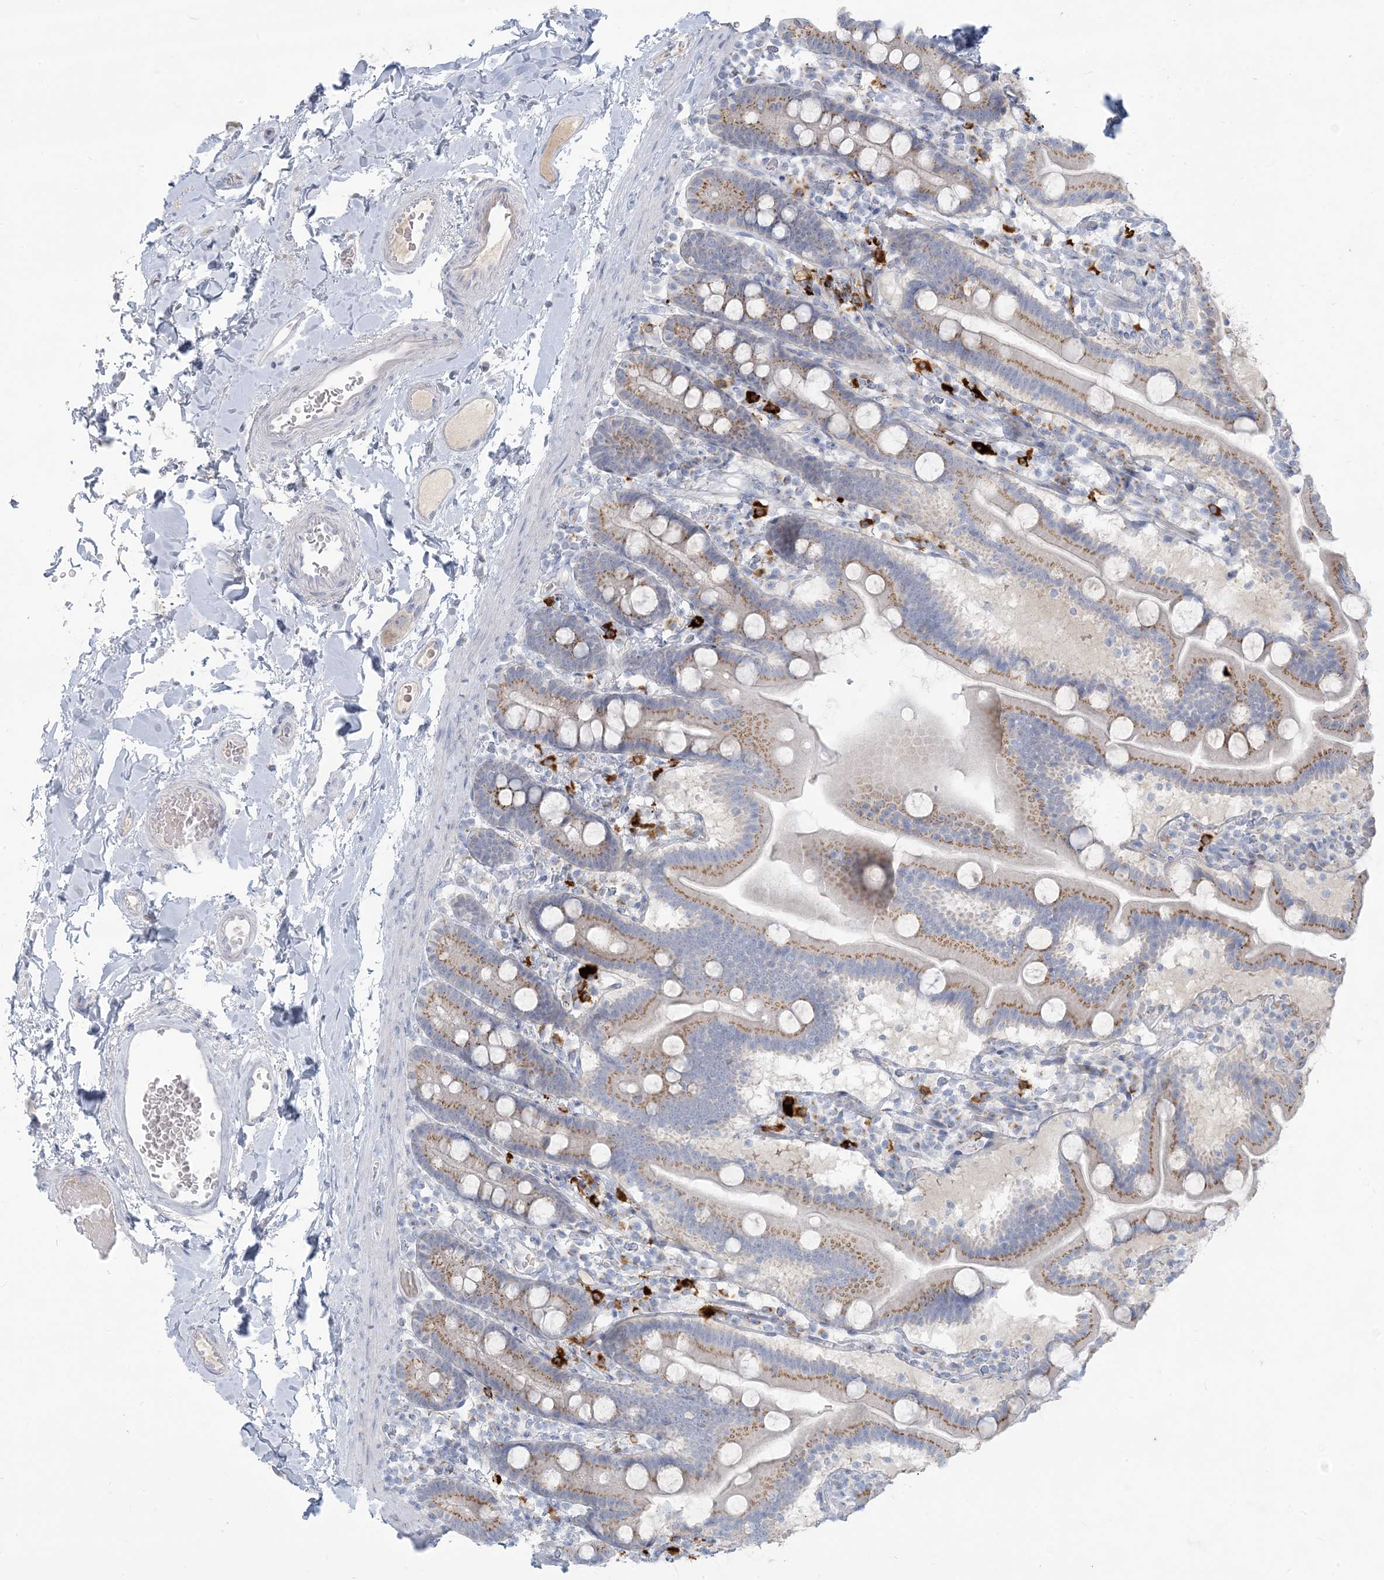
{"staining": {"intensity": "moderate", "quantity": ">75%", "location": "cytoplasmic/membranous"}, "tissue": "duodenum", "cell_type": "Glandular cells", "image_type": "normal", "snomed": [{"axis": "morphology", "description": "Normal tissue, NOS"}, {"axis": "topography", "description": "Duodenum"}], "caption": "Immunohistochemistry (IHC) staining of unremarkable duodenum, which displays medium levels of moderate cytoplasmic/membranous staining in approximately >75% of glandular cells indicating moderate cytoplasmic/membranous protein staining. The staining was performed using DAB (3,3'-diaminobenzidine) (brown) for protein detection and nuclei were counterstained in hematoxylin (blue).", "gene": "SCML1", "patient": {"sex": "male", "age": 55}}